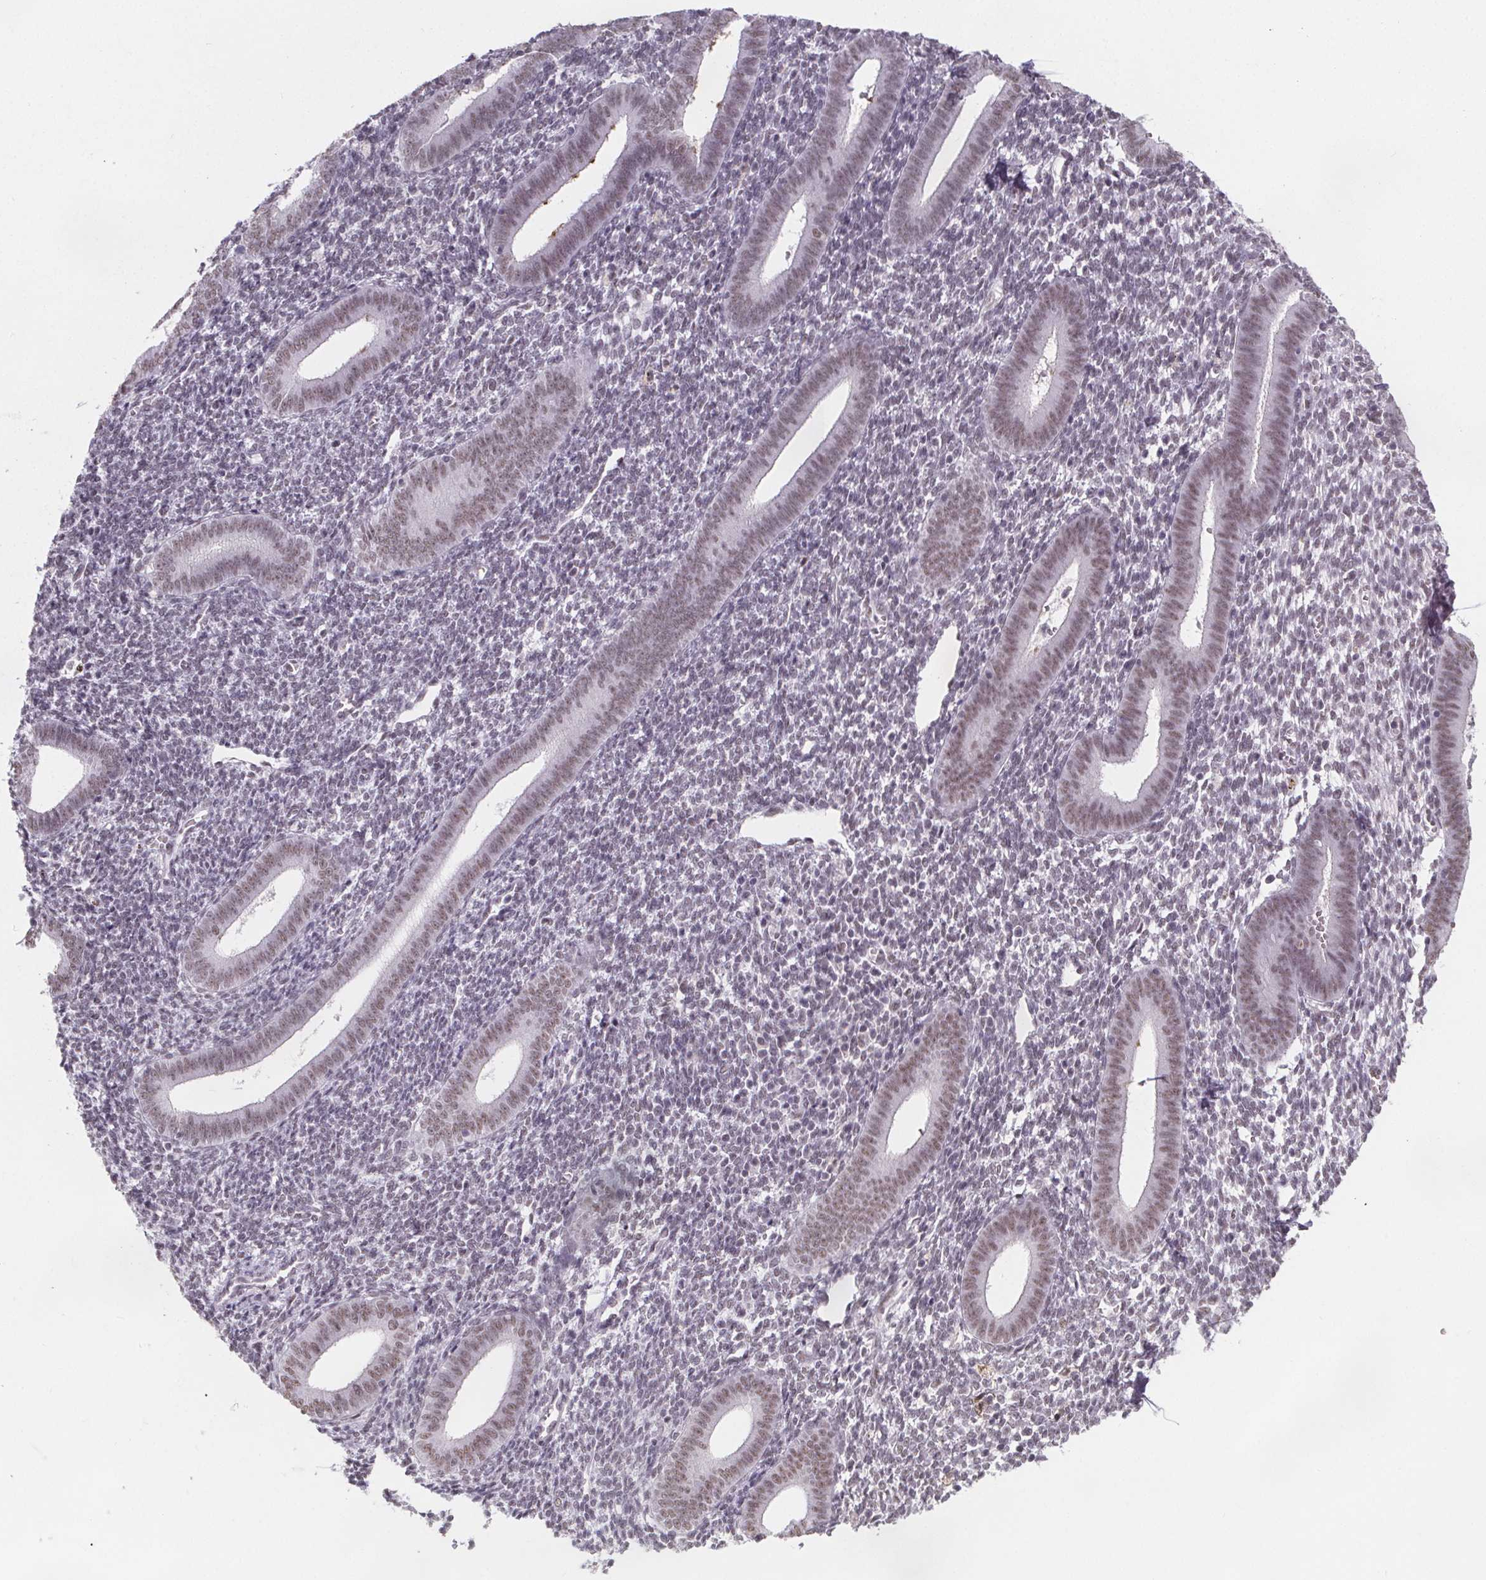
{"staining": {"intensity": "negative", "quantity": "none", "location": "none"}, "tissue": "endometrium", "cell_type": "Cells in endometrial stroma", "image_type": "normal", "snomed": [{"axis": "morphology", "description": "Normal tissue, NOS"}, {"axis": "topography", "description": "Endometrium"}], "caption": "This photomicrograph is of normal endometrium stained with immunohistochemistry to label a protein in brown with the nuclei are counter-stained blue. There is no staining in cells in endometrial stroma.", "gene": "ZNF572", "patient": {"sex": "female", "age": 25}}